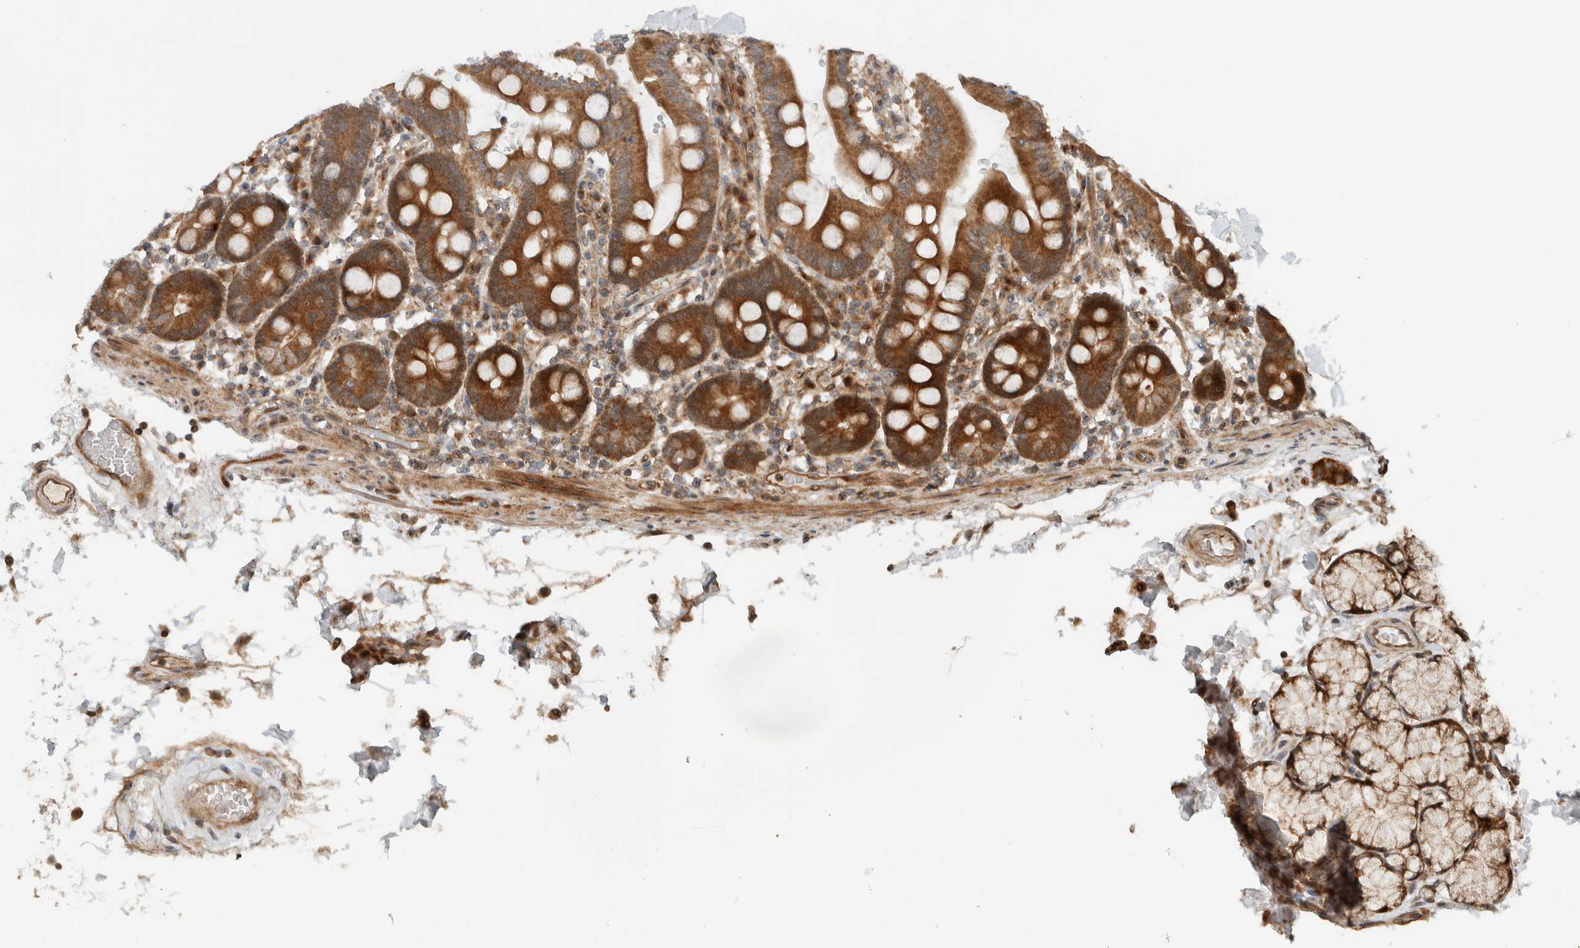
{"staining": {"intensity": "strong", "quantity": ">75%", "location": "cytoplasmic/membranous"}, "tissue": "duodenum", "cell_type": "Glandular cells", "image_type": "normal", "snomed": [{"axis": "morphology", "description": "Normal tissue, NOS"}, {"axis": "topography", "description": "Small intestine, NOS"}], "caption": "A high amount of strong cytoplasmic/membranous expression is identified in about >75% of glandular cells in benign duodenum. The staining was performed using DAB to visualize the protein expression in brown, while the nuclei were stained in blue with hematoxylin (Magnification: 20x).", "gene": "KLHL6", "patient": {"sex": "female", "age": 71}}